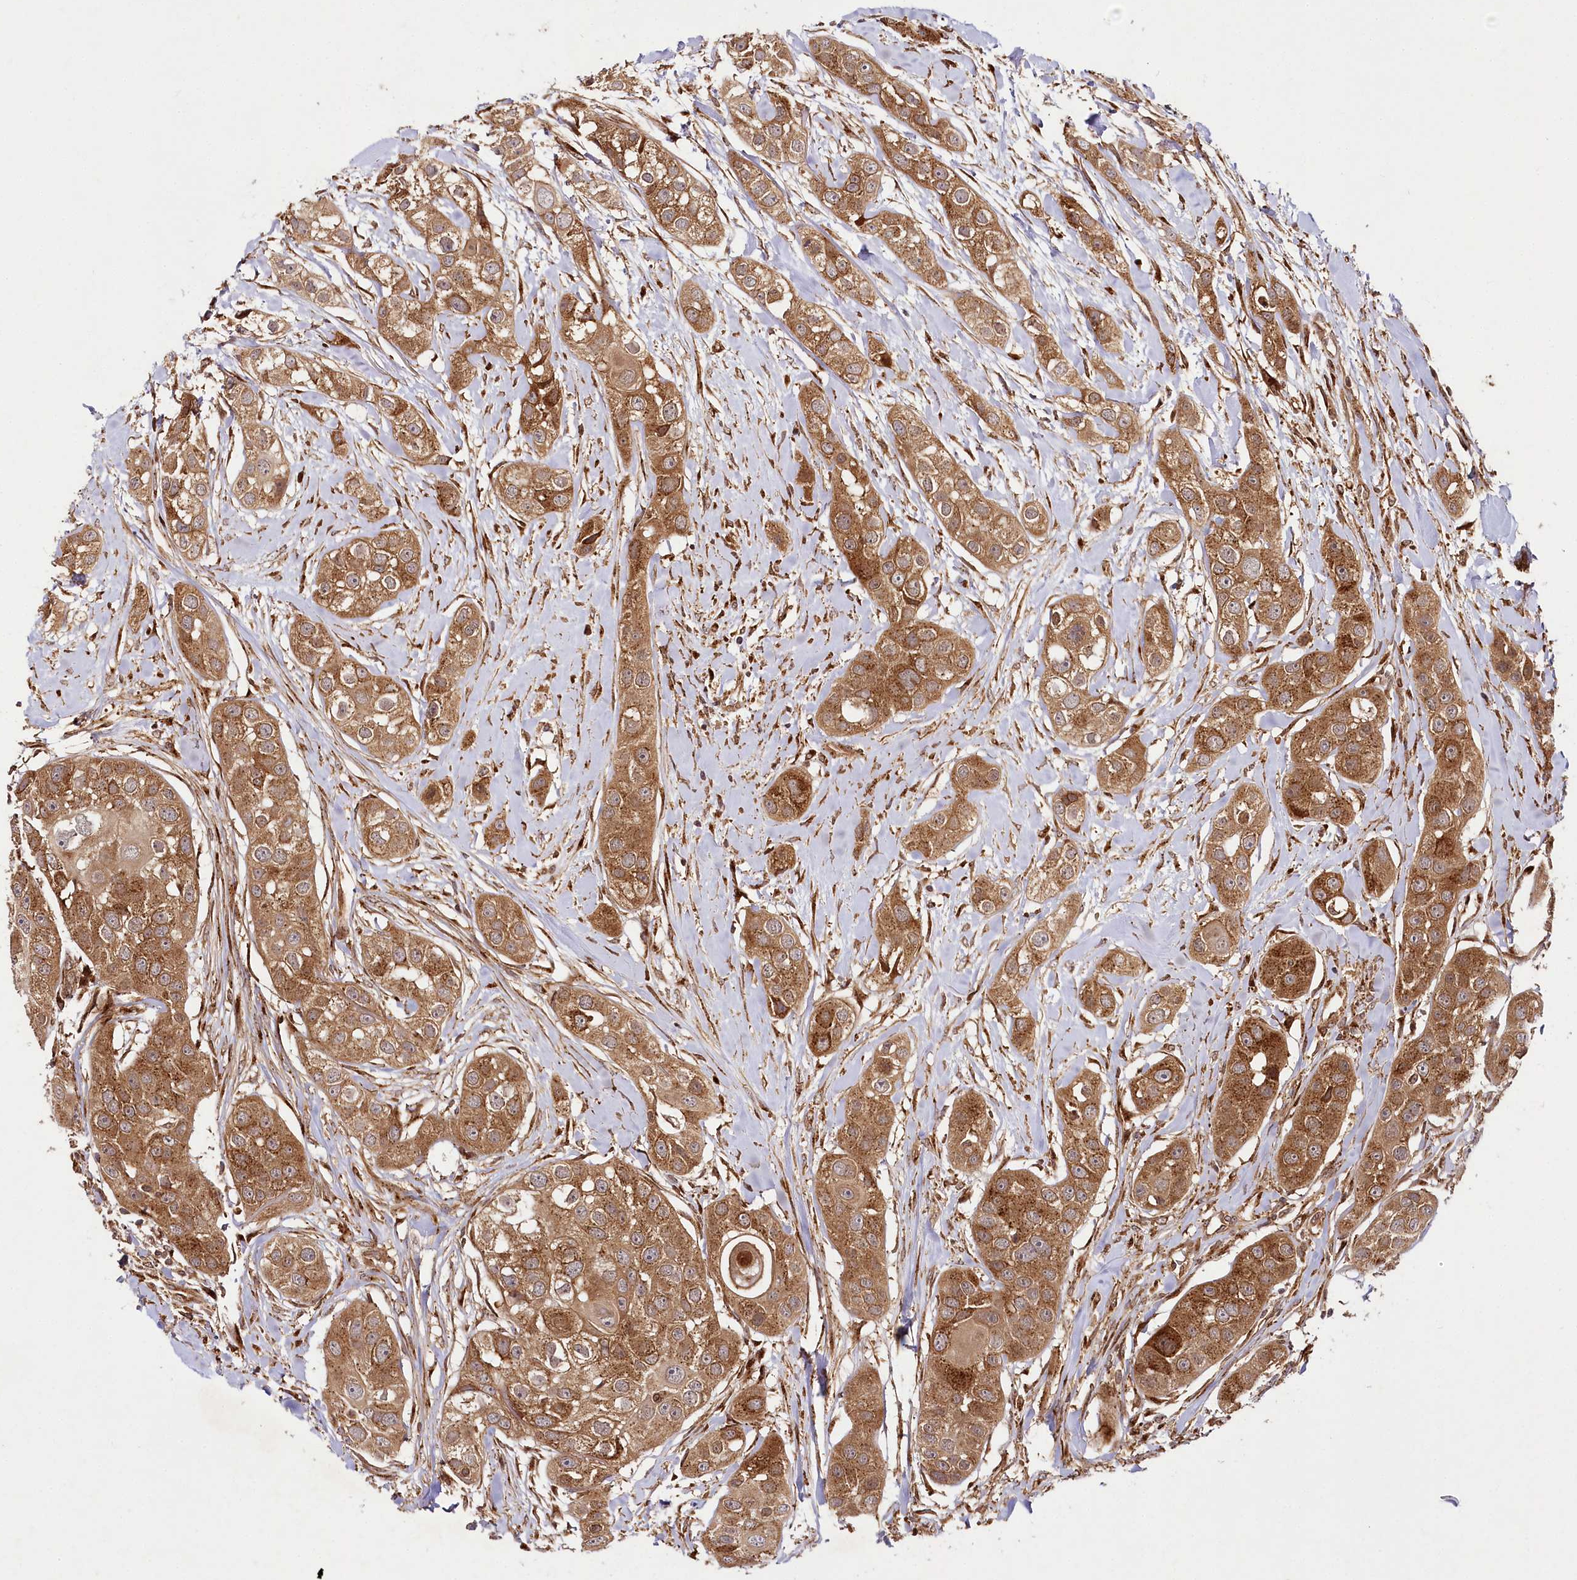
{"staining": {"intensity": "strong", "quantity": ">75%", "location": "cytoplasmic/membranous"}, "tissue": "head and neck cancer", "cell_type": "Tumor cells", "image_type": "cancer", "snomed": [{"axis": "morphology", "description": "Normal tissue, NOS"}, {"axis": "morphology", "description": "Squamous cell carcinoma, NOS"}, {"axis": "topography", "description": "Skeletal muscle"}, {"axis": "topography", "description": "Head-Neck"}], "caption": "Human squamous cell carcinoma (head and neck) stained with a brown dye reveals strong cytoplasmic/membranous positive expression in approximately >75% of tumor cells.", "gene": "COPG1", "patient": {"sex": "male", "age": 51}}